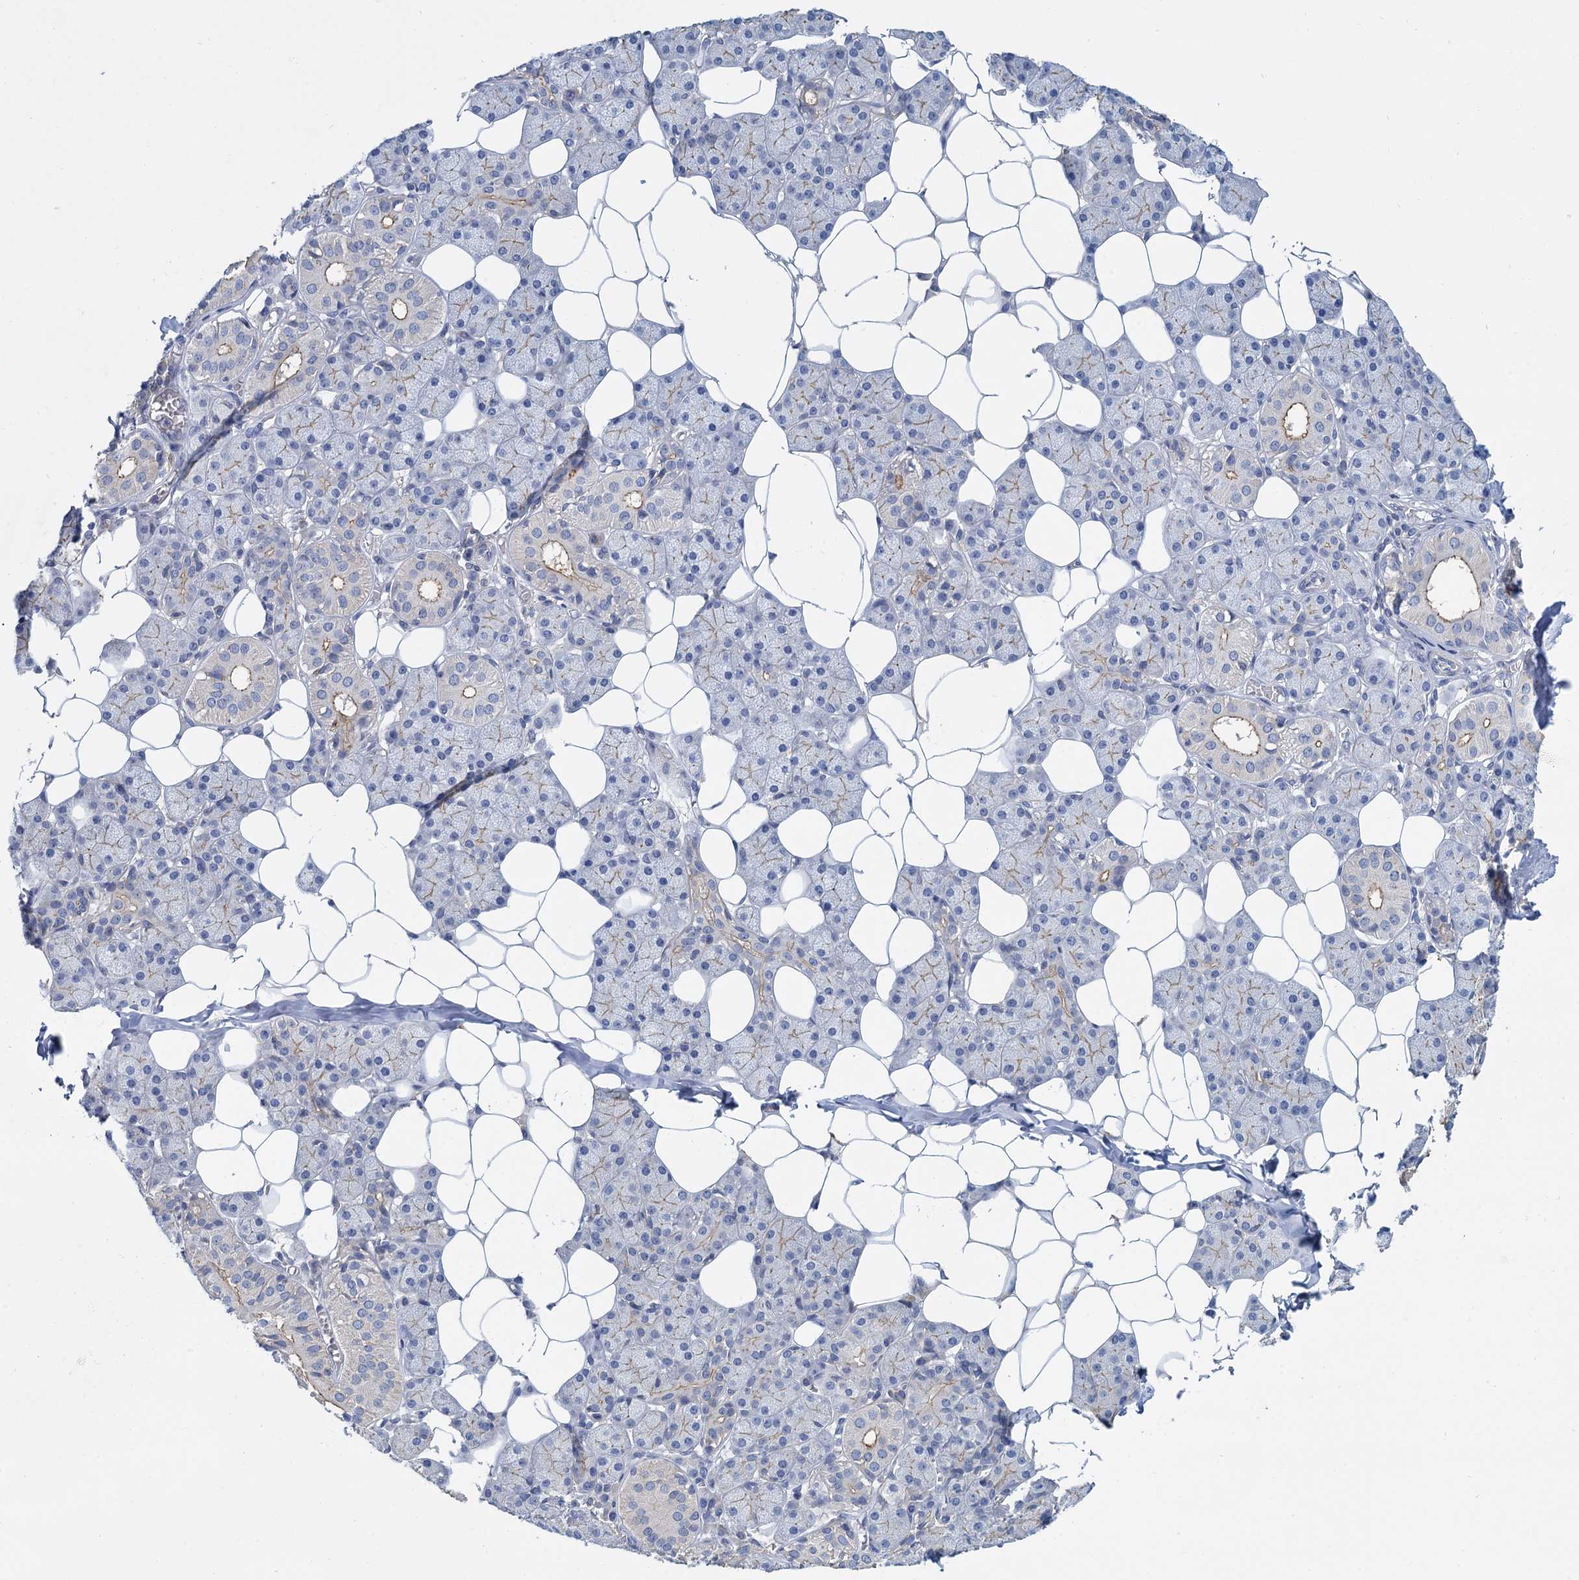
{"staining": {"intensity": "weak", "quantity": "<25%", "location": "cytoplasmic/membranous"}, "tissue": "salivary gland", "cell_type": "Glandular cells", "image_type": "normal", "snomed": [{"axis": "morphology", "description": "Normal tissue, NOS"}, {"axis": "topography", "description": "Salivary gland"}], "caption": "IHC micrograph of unremarkable salivary gland stained for a protein (brown), which demonstrates no staining in glandular cells.", "gene": "ACSM3", "patient": {"sex": "female", "age": 33}}